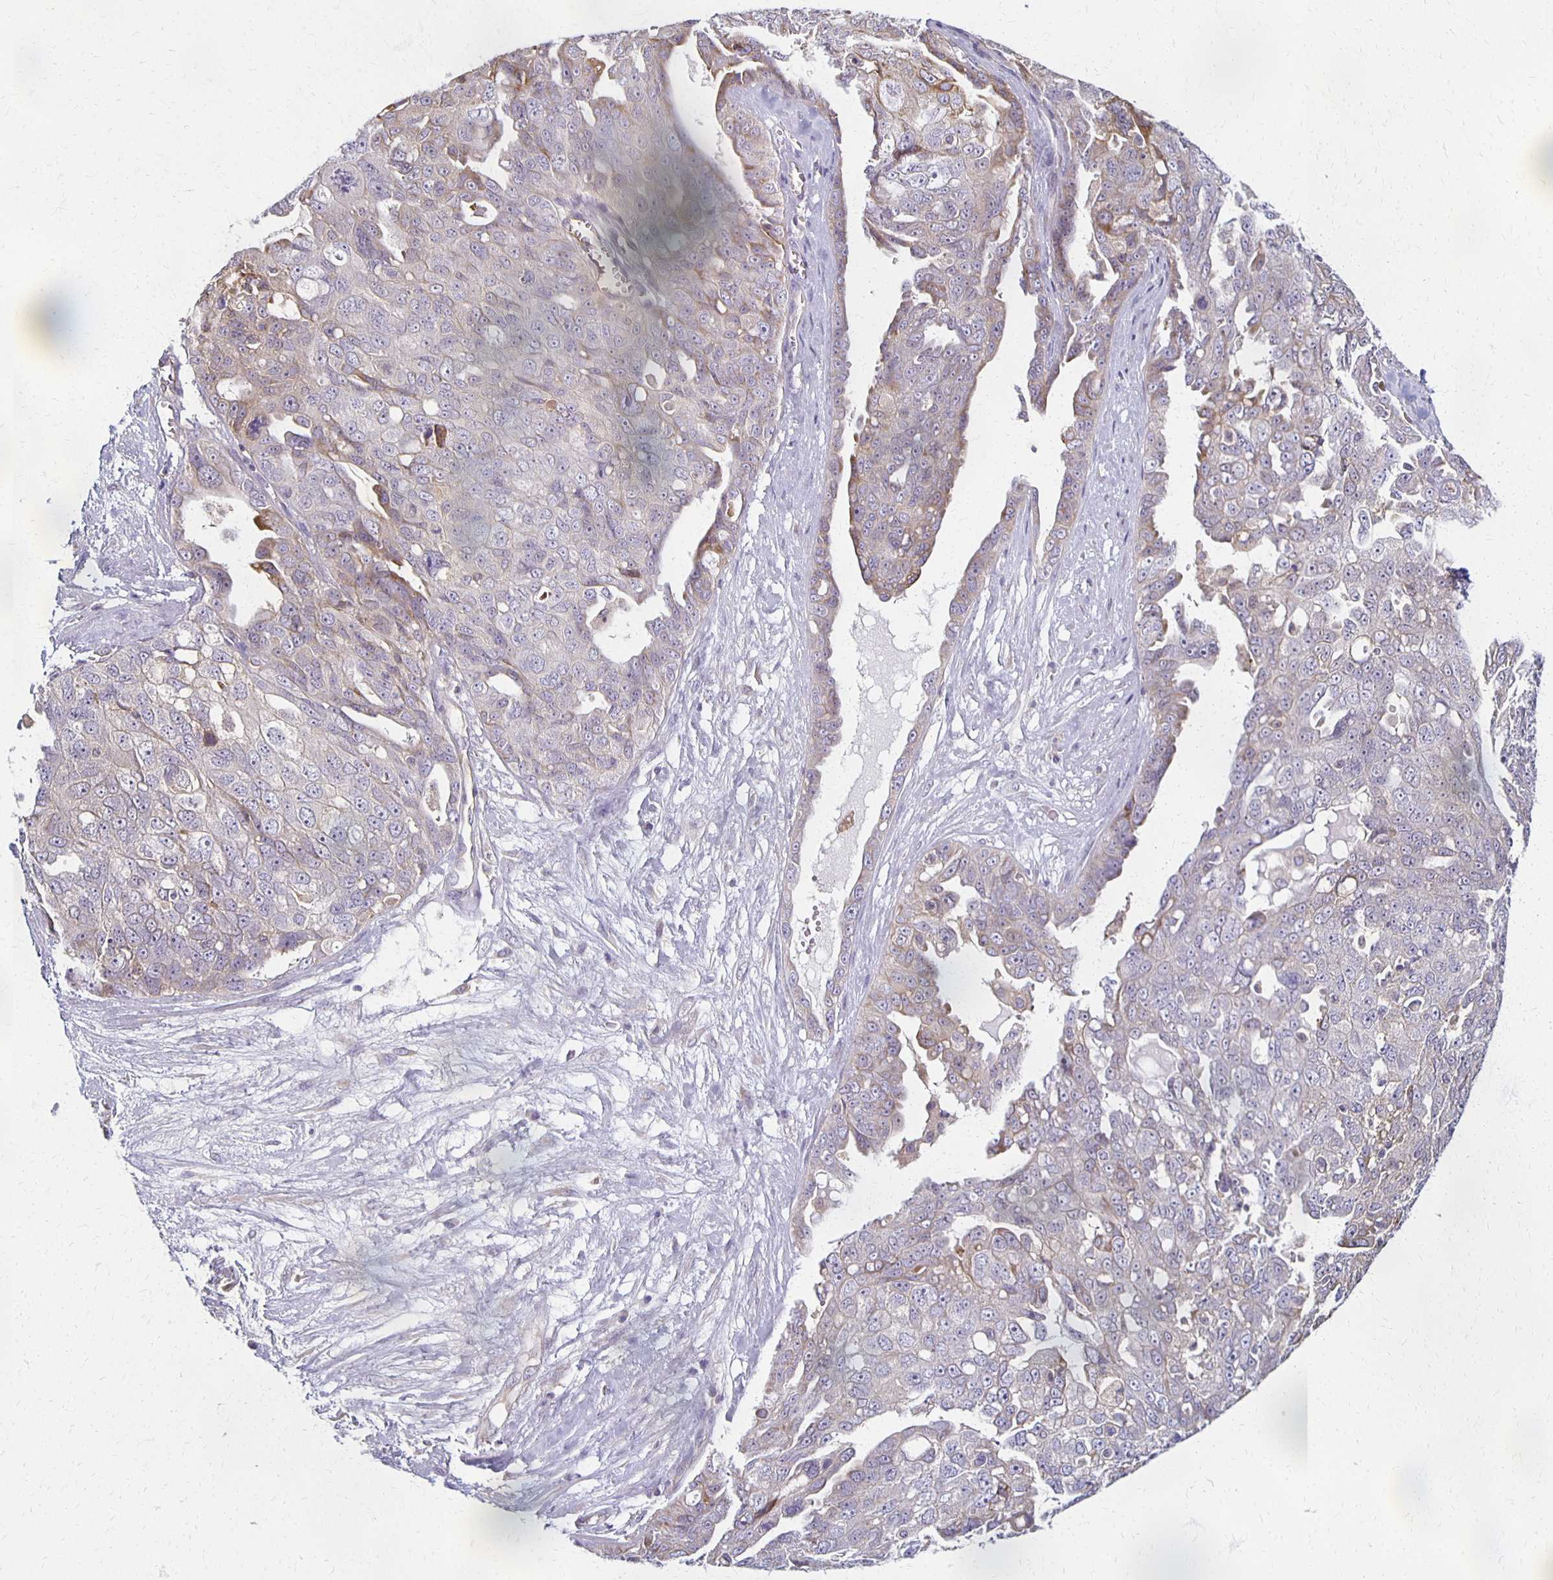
{"staining": {"intensity": "weak", "quantity": "<25%", "location": "cytoplasmic/membranous"}, "tissue": "ovarian cancer", "cell_type": "Tumor cells", "image_type": "cancer", "snomed": [{"axis": "morphology", "description": "Carcinoma, endometroid"}, {"axis": "topography", "description": "Ovary"}], "caption": "A high-resolution photomicrograph shows immunohistochemistry (IHC) staining of ovarian cancer, which shows no significant positivity in tumor cells. The staining was performed using DAB (3,3'-diaminobenzidine) to visualize the protein expression in brown, while the nuclei were stained in blue with hematoxylin (Magnification: 20x).", "gene": "GPX4", "patient": {"sex": "female", "age": 70}}